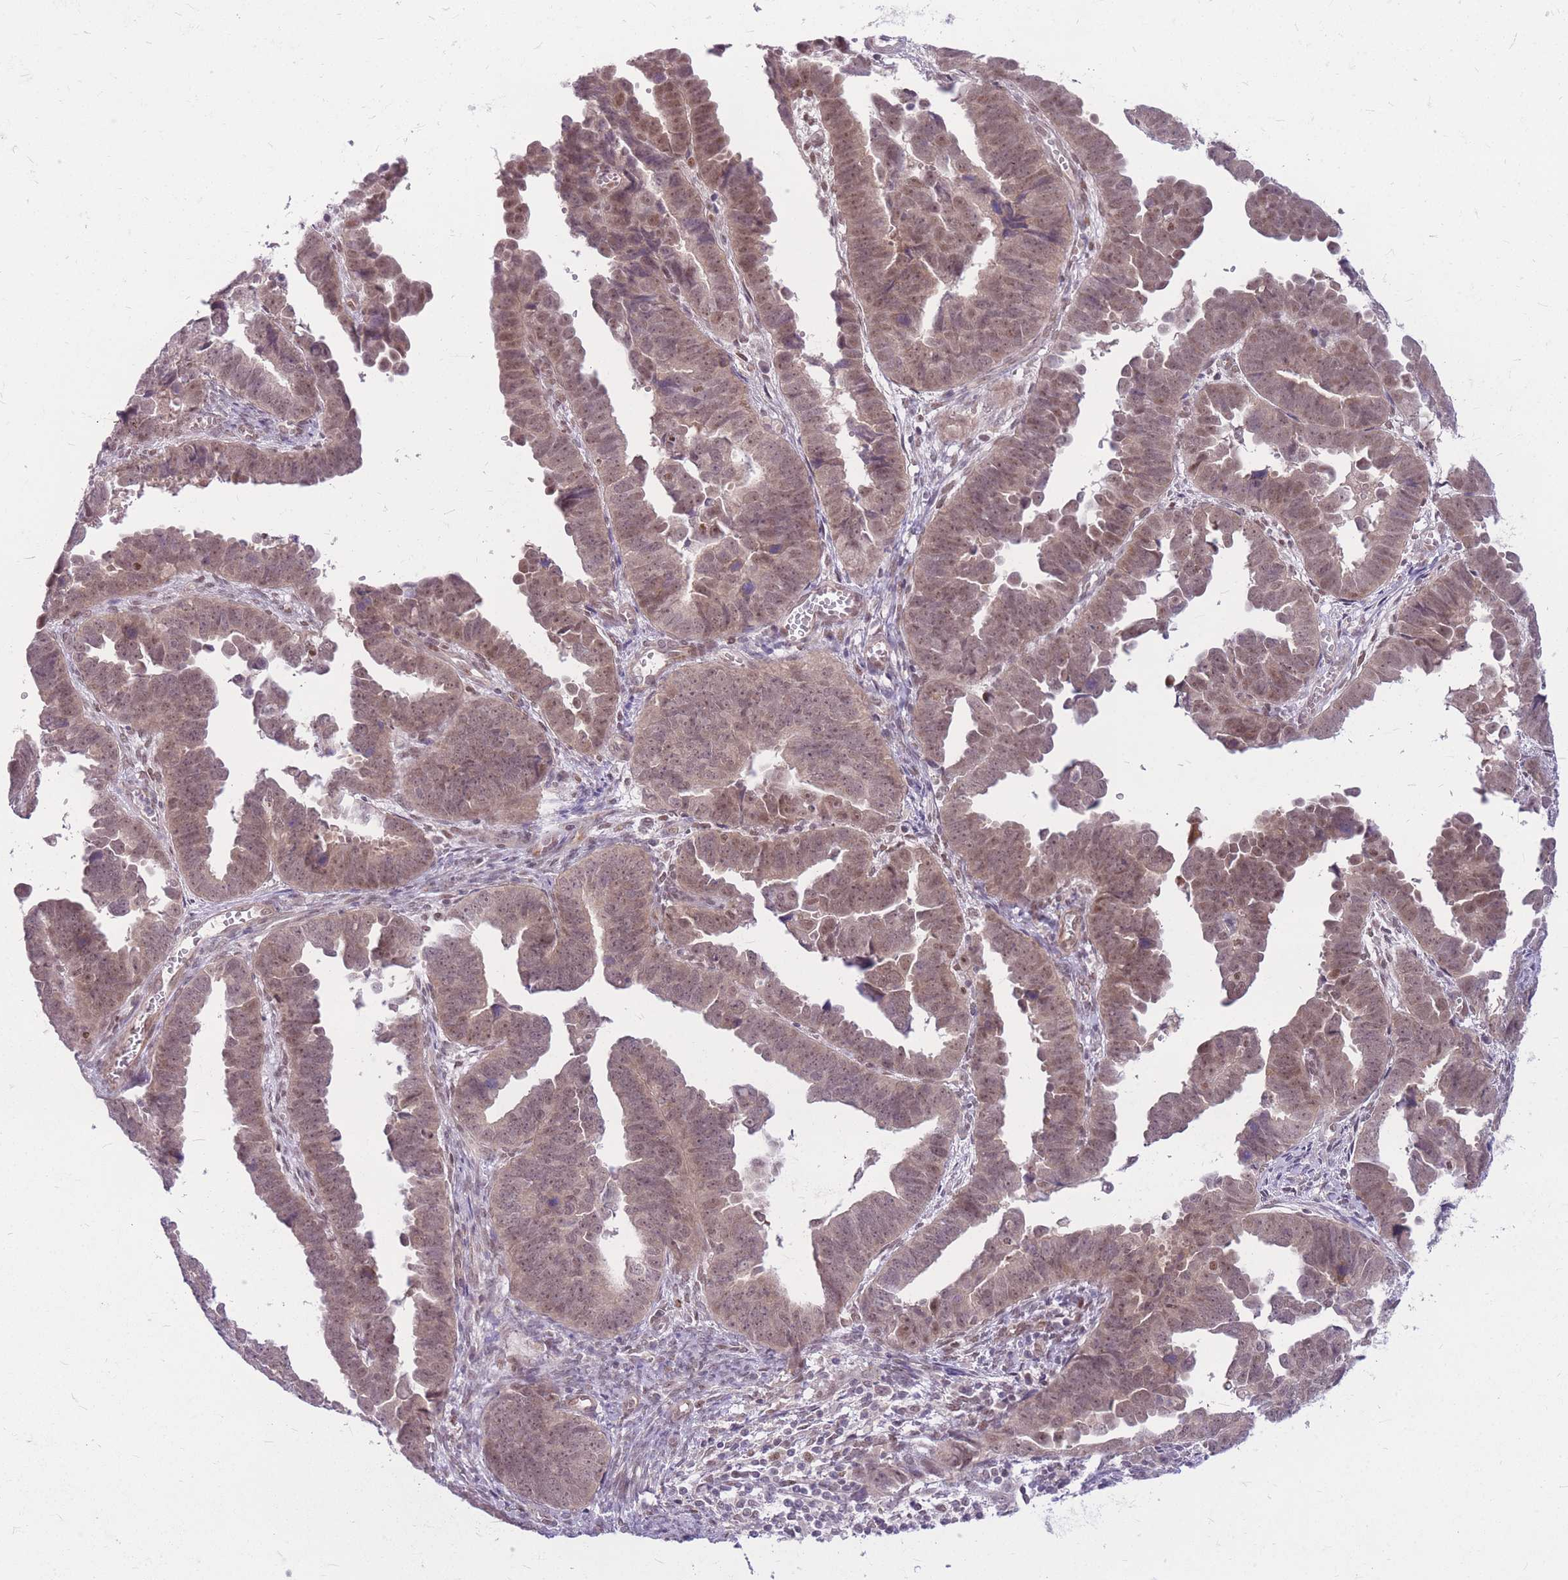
{"staining": {"intensity": "weak", "quantity": ">75%", "location": "cytoplasmic/membranous,nuclear"}, "tissue": "endometrial cancer", "cell_type": "Tumor cells", "image_type": "cancer", "snomed": [{"axis": "morphology", "description": "Adenocarcinoma, NOS"}, {"axis": "topography", "description": "Endometrium"}], "caption": "Brown immunohistochemical staining in endometrial cancer reveals weak cytoplasmic/membranous and nuclear staining in approximately >75% of tumor cells.", "gene": "ERCC2", "patient": {"sex": "female", "age": 75}}